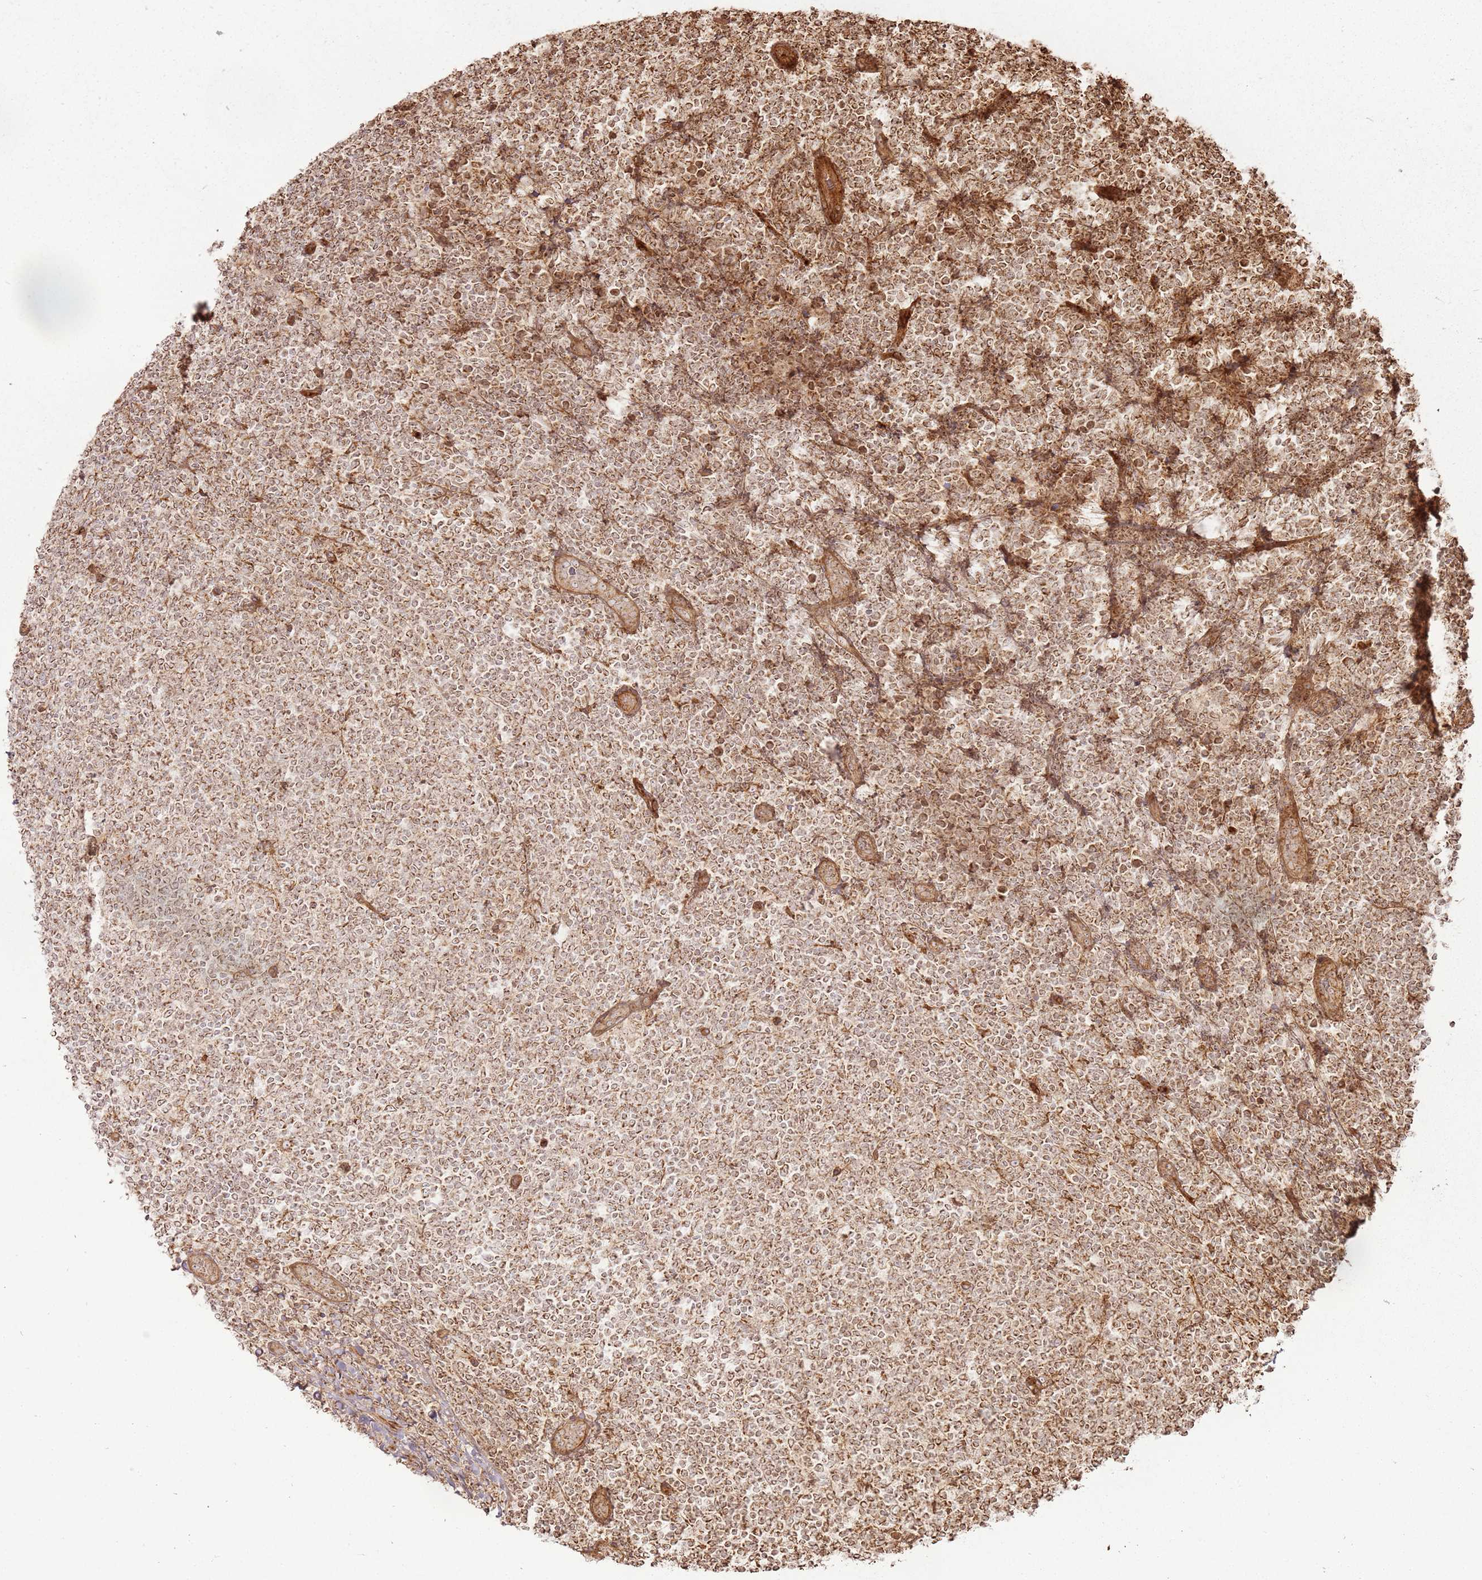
{"staining": {"intensity": "moderate", "quantity": ">75%", "location": "cytoplasmic/membranous"}, "tissue": "lymphoma", "cell_type": "Tumor cells", "image_type": "cancer", "snomed": [{"axis": "morphology", "description": "Malignant lymphoma, non-Hodgkin's type, Low grade"}, {"axis": "topography", "description": "Lymph node"}], "caption": "Lymphoma stained with a protein marker demonstrates moderate staining in tumor cells.", "gene": "MRPS6", "patient": {"sex": "male", "age": 66}}